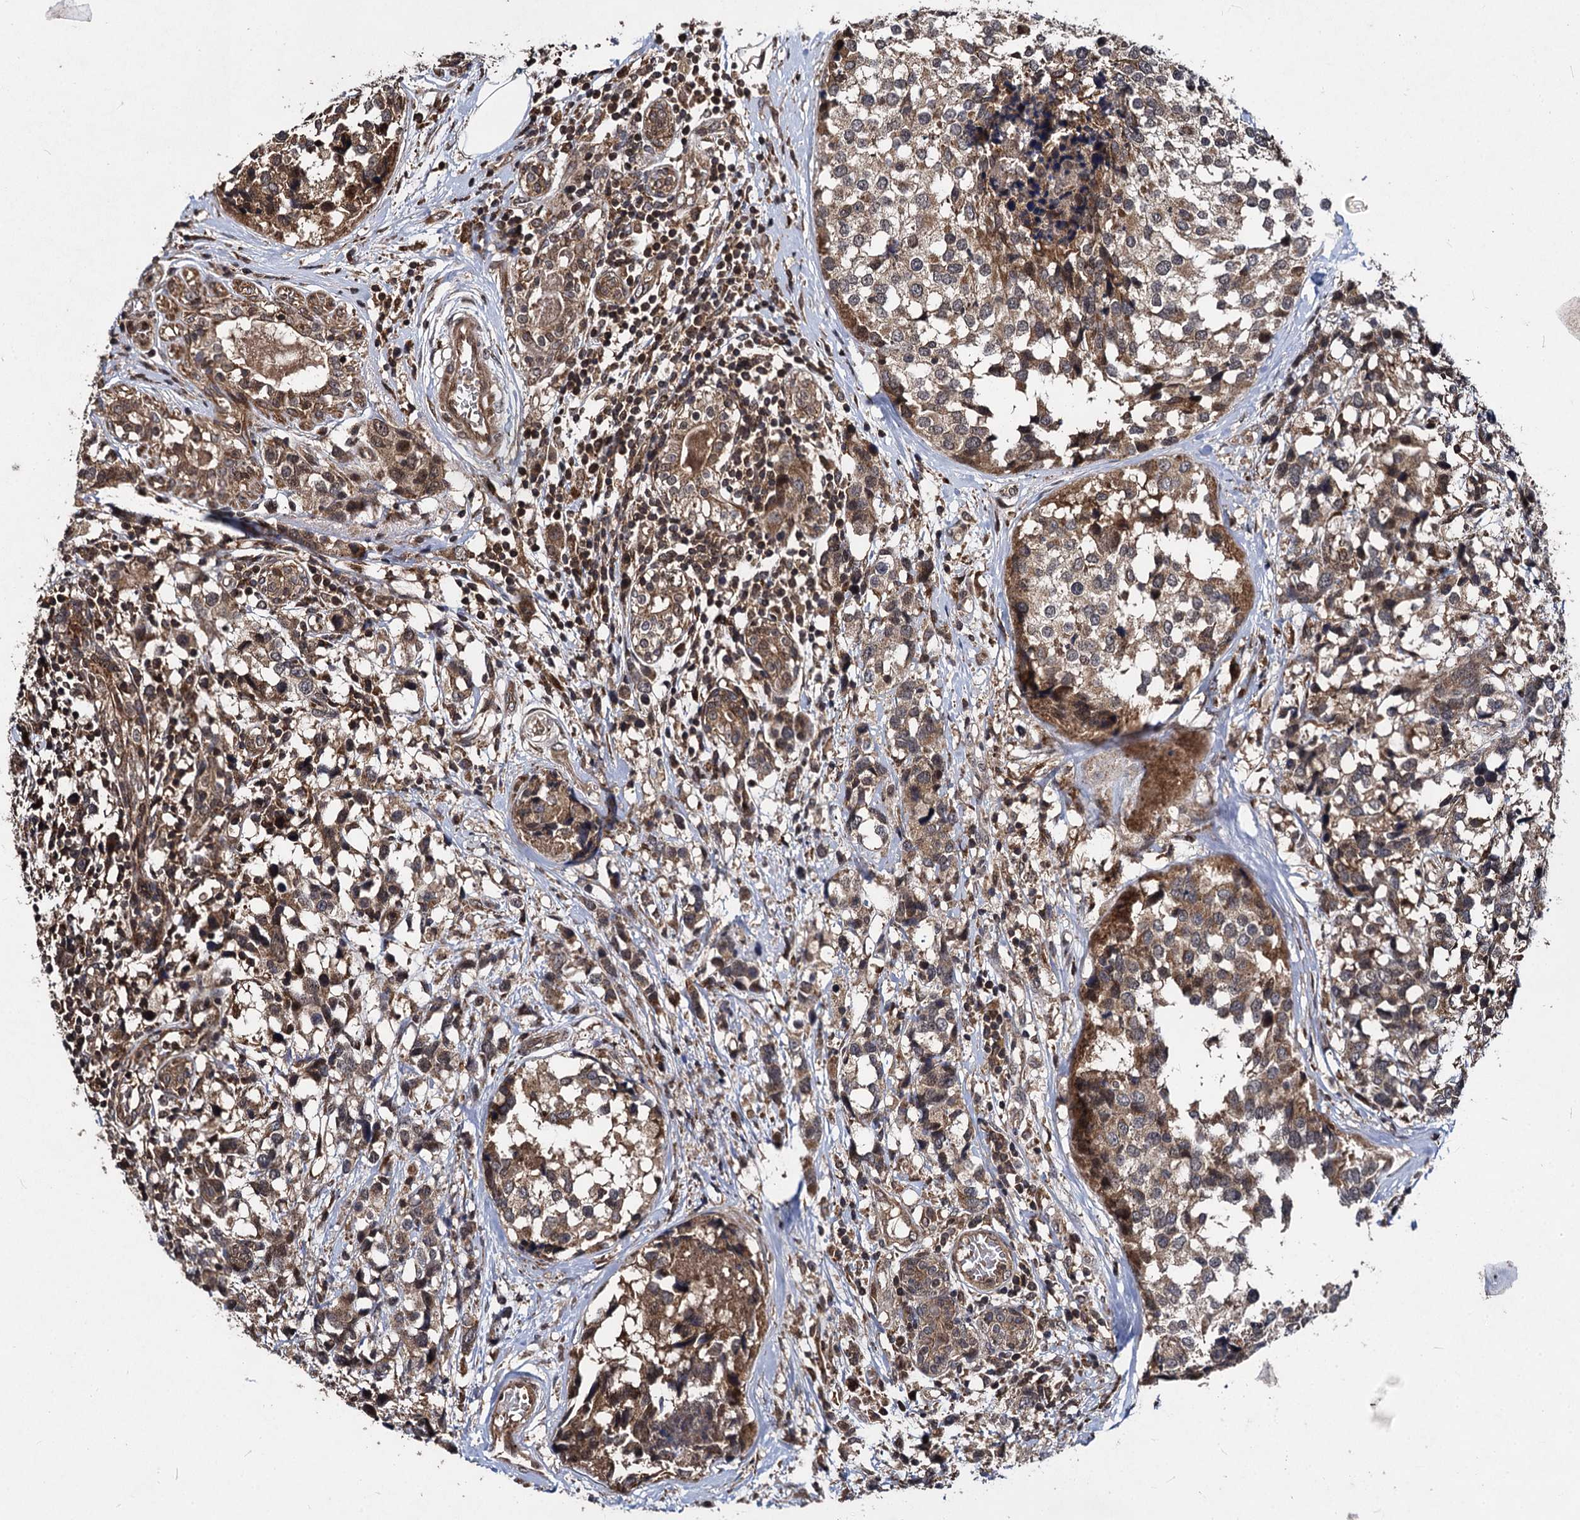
{"staining": {"intensity": "moderate", "quantity": ">75%", "location": "cytoplasmic/membranous"}, "tissue": "breast cancer", "cell_type": "Tumor cells", "image_type": "cancer", "snomed": [{"axis": "morphology", "description": "Lobular carcinoma"}, {"axis": "topography", "description": "Breast"}], "caption": "A micrograph of lobular carcinoma (breast) stained for a protein demonstrates moderate cytoplasmic/membranous brown staining in tumor cells. Nuclei are stained in blue.", "gene": "BCL2L2", "patient": {"sex": "female", "age": 59}}